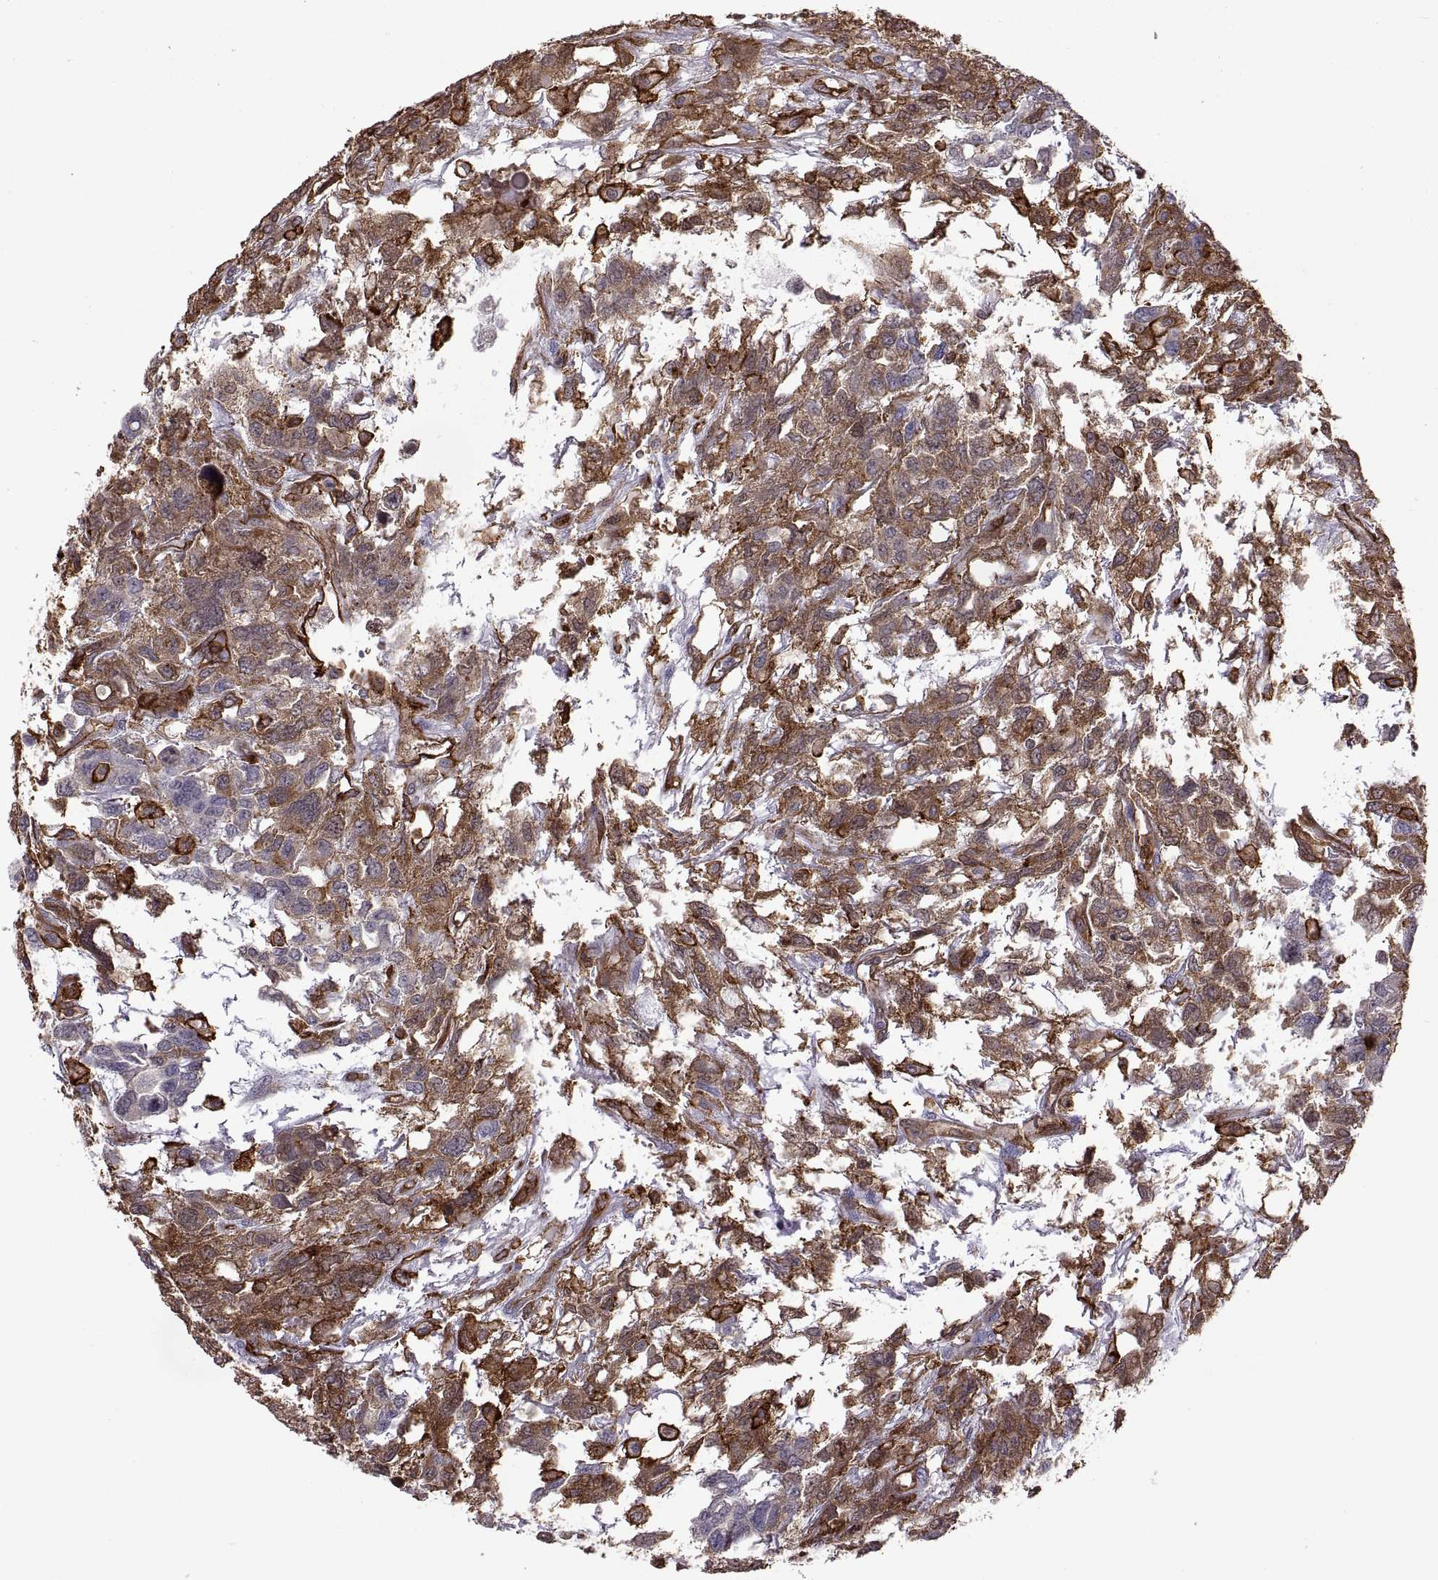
{"staining": {"intensity": "moderate", "quantity": "25%-75%", "location": "cytoplasmic/membranous"}, "tissue": "testis cancer", "cell_type": "Tumor cells", "image_type": "cancer", "snomed": [{"axis": "morphology", "description": "Seminoma, NOS"}, {"axis": "topography", "description": "Testis"}], "caption": "Approximately 25%-75% of tumor cells in human testis seminoma reveal moderate cytoplasmic/membranous protein staining as visualized by brown immunohistochemical staining.", "gene": "S100A10", "patient": {"sex": "male", "age": 52}}